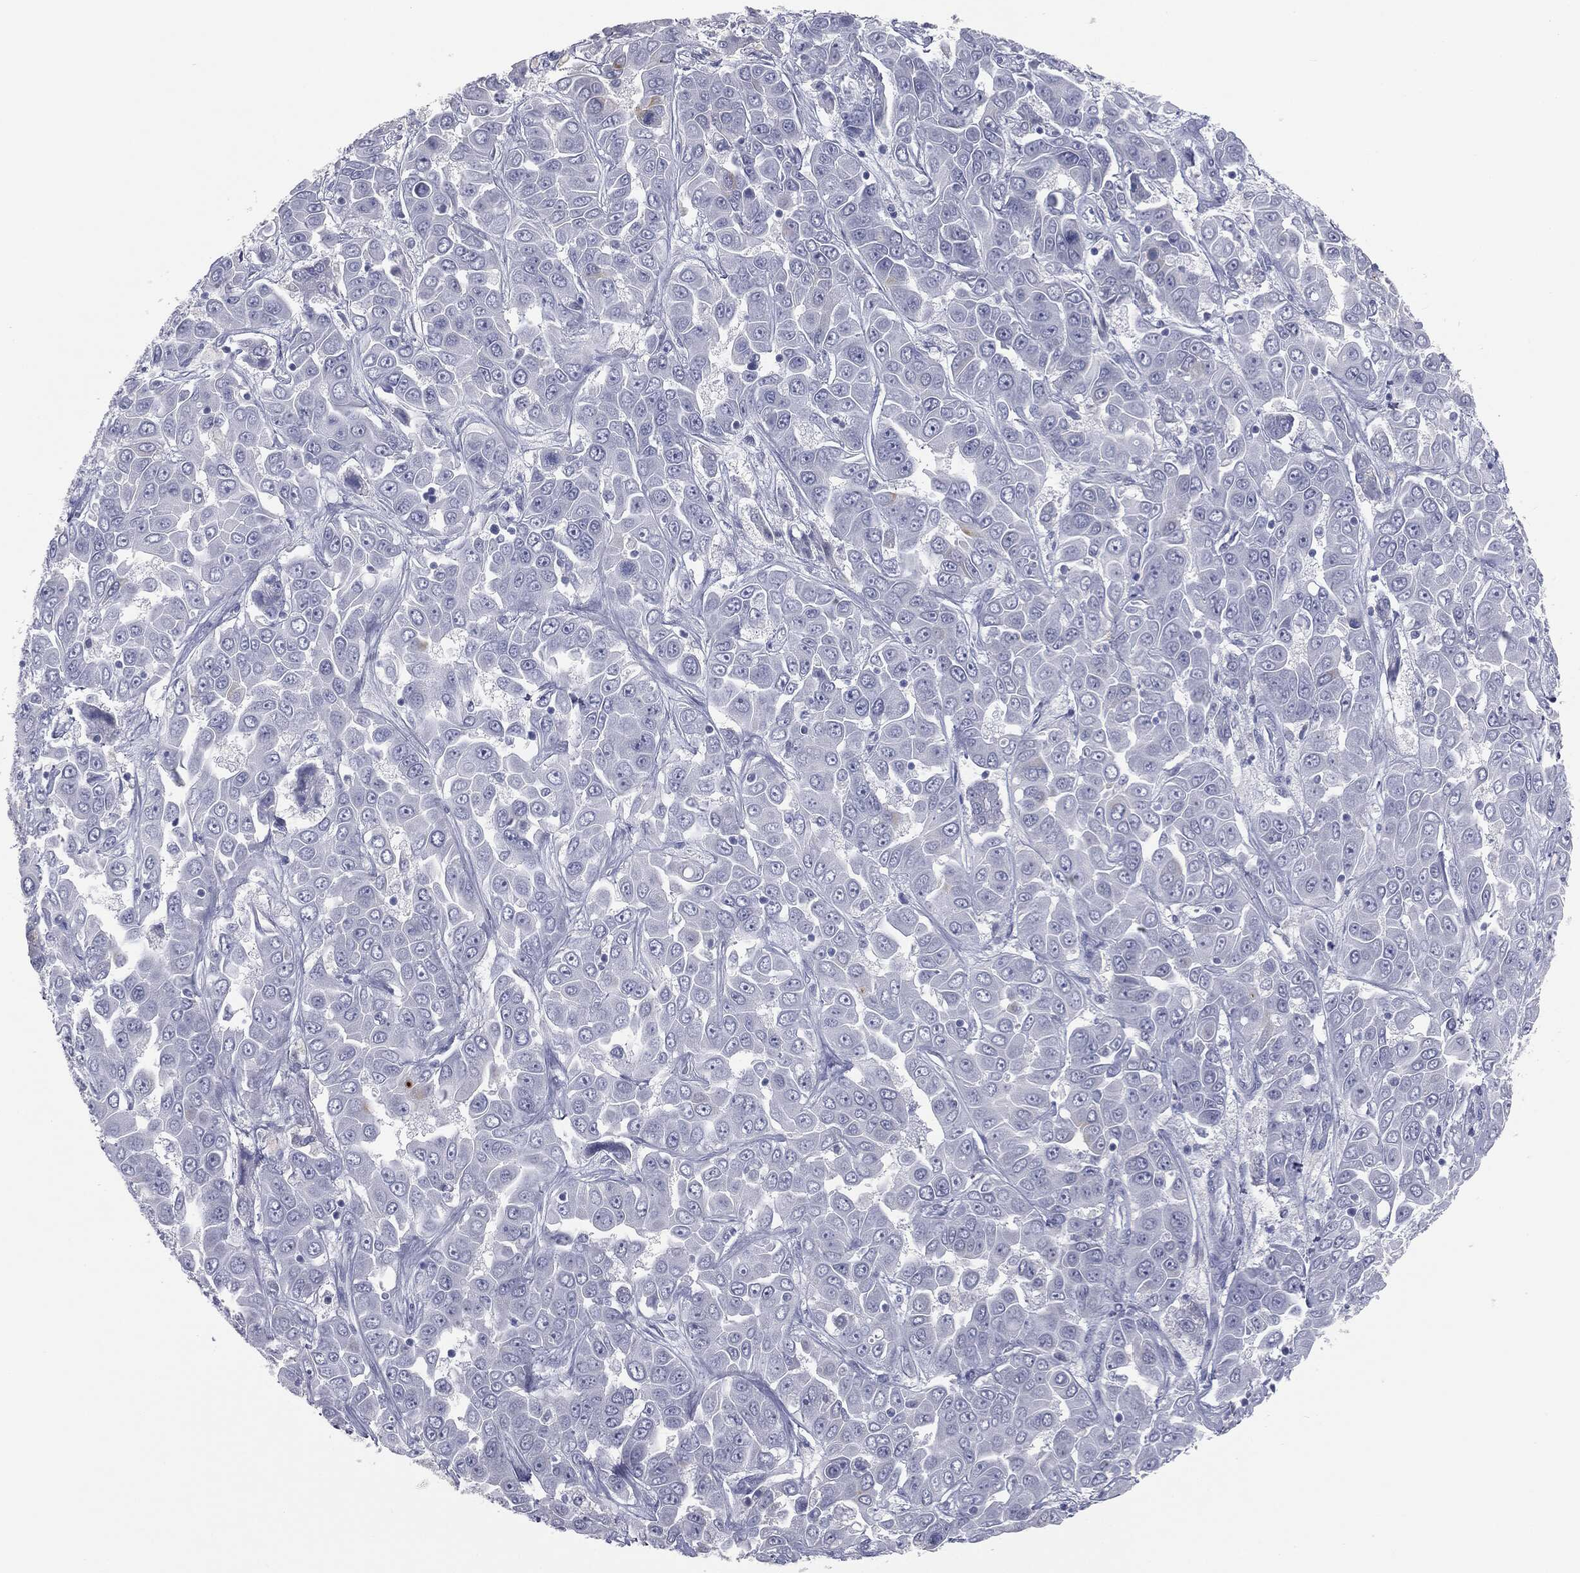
{"staining": {"intensity": "negative", "quantity": "none", "location": "none"}, "tissue": "liver cancer", "cell_type": "Tumor cells", "image_type": "cancer", "snomed": [{"axis": "morphology", "description": "Cholangiocarcinoma"}, {"axis": "topography", "description": "Liver"}], "caption": "Immunohistochemistry of human liver cancer shows no staining in tumor cells.", "gene": "MUC5AC", "patient": {"sex": "female", "age": 52}}